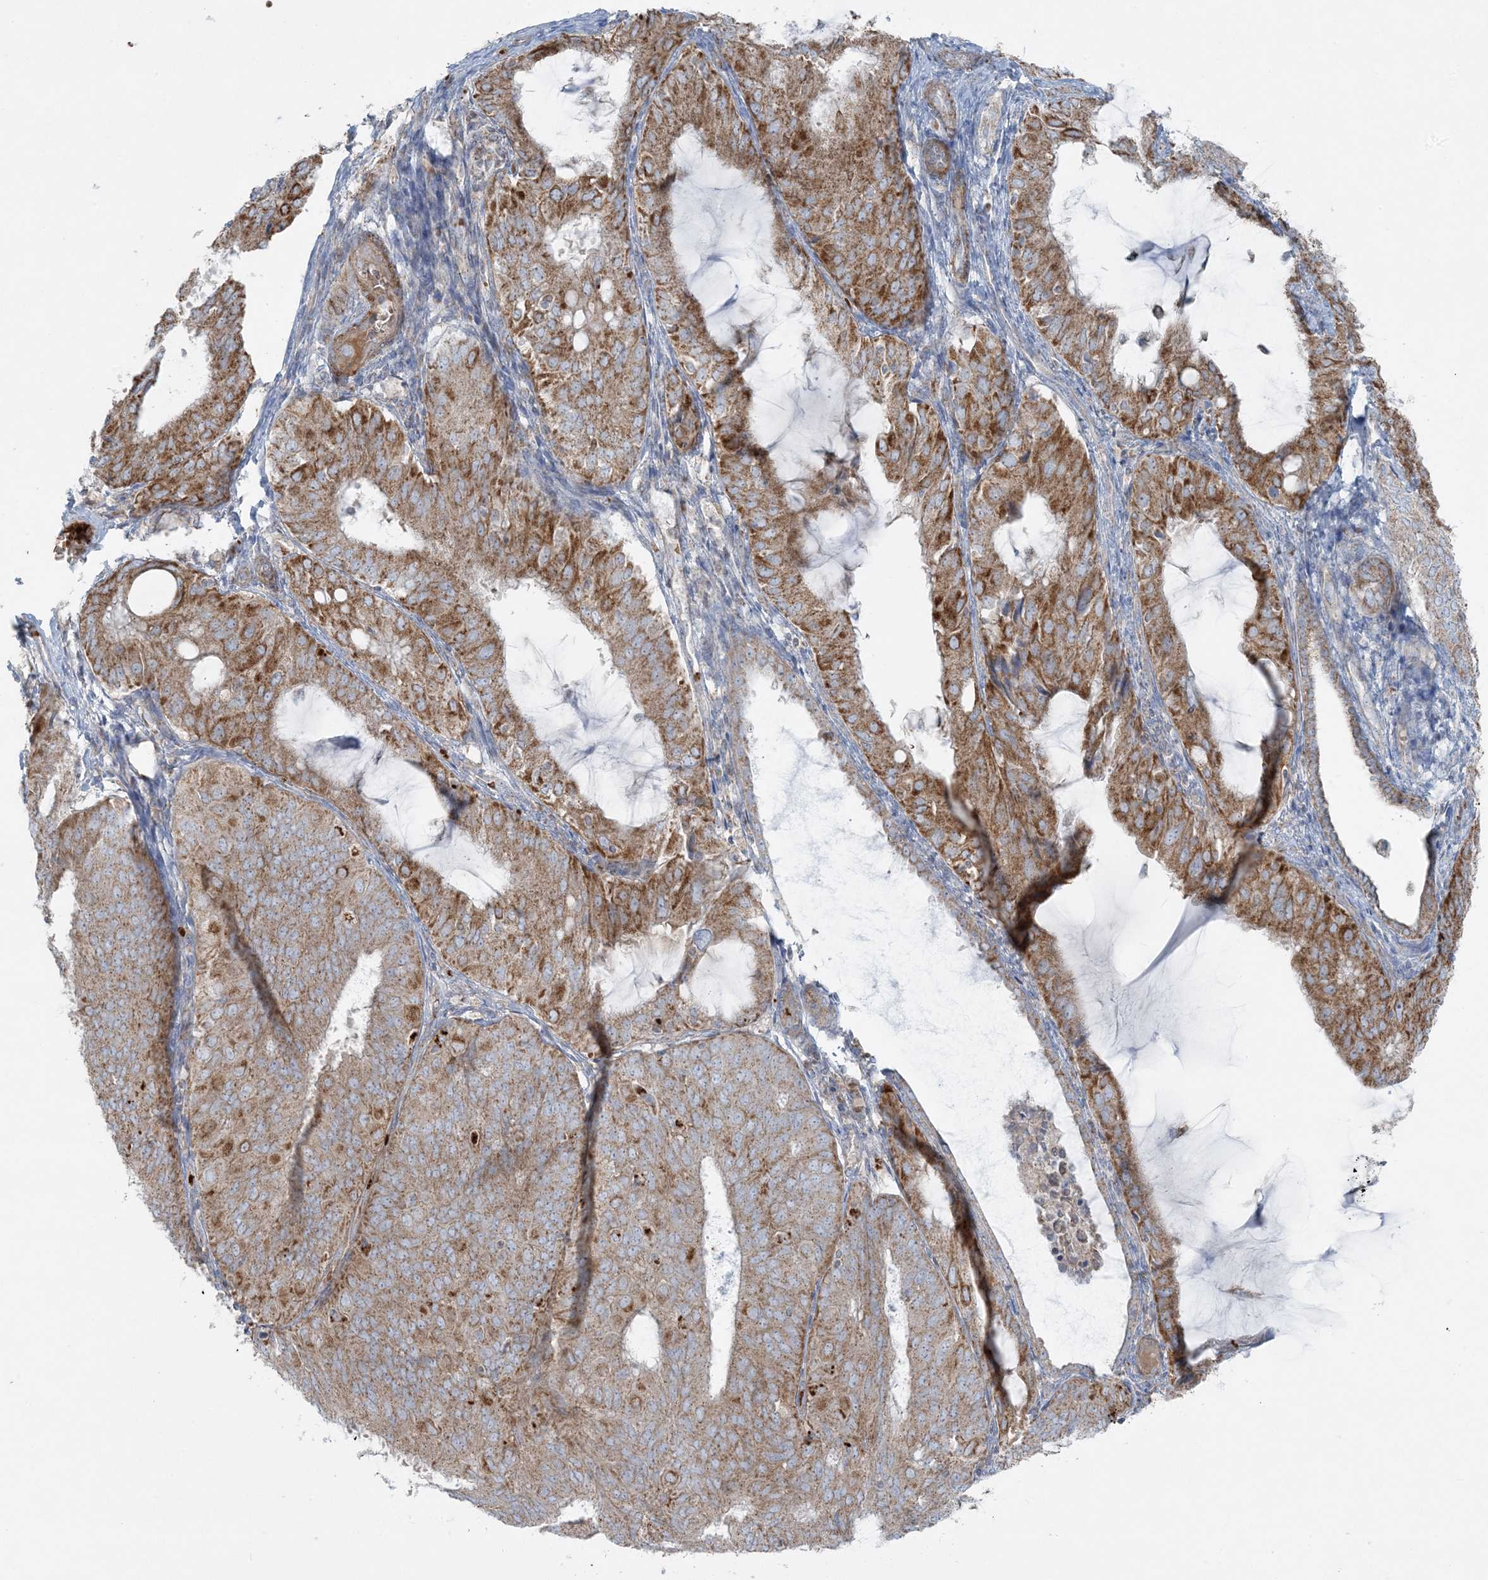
{"staining": {"intensity": "moderate", "quantity": ">75%", "location": "cytoplasmic/membranous"}, "tissue": "endometrial cancer", "cell_type": "Tumor cells", "image_type": "cancer", "snomed": [{"axis": "morphology", "description": "Adenocarcinoma, NOS"}, {"axis": "topography", "description": "Endometrium"}], "caption": "Endometrial cancer stained with a brown dye reveals moderate cytoplasmic/membranous positive staining in about >75% of tumor cells.", "gene": "PIK3R4", "patient": {"sex": "female", "age": 81}}